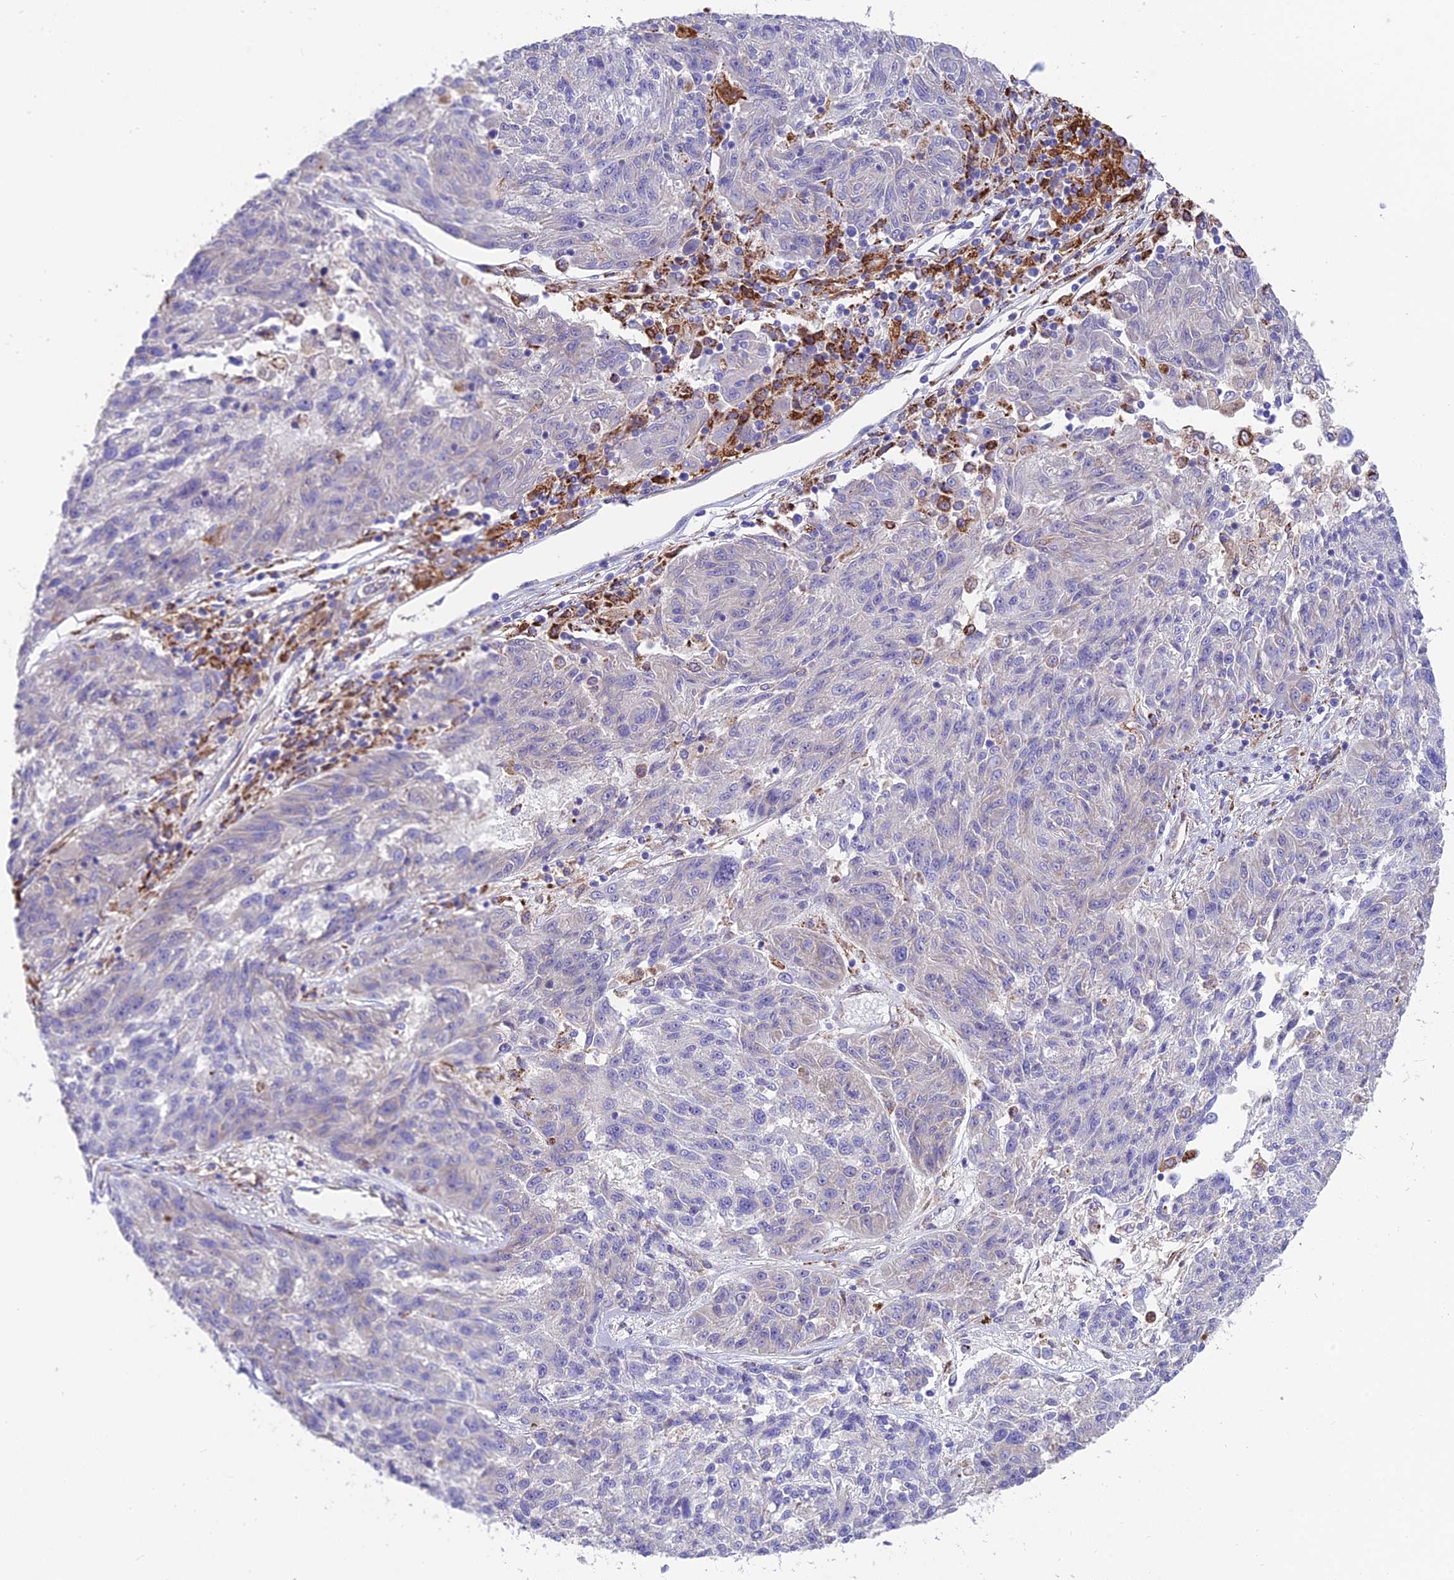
{"staining": {"intensity": "negative", "quantity": "none", "location": "none"}, "tissue": "melanoma", "cell_type": "Tumor cells", "image_type": "cancer", "snomed": [{"axis": "morphology", "description": "Malignant melanoma, NOS"}, {"axis": "topography", "description": "Skin"}], "caption": "This is an IHC photomicrograph of human melanoma. There is no expression in tumor cells.", "gene": "TIGD6", "patient": {"sex": "male", "age": 53}}